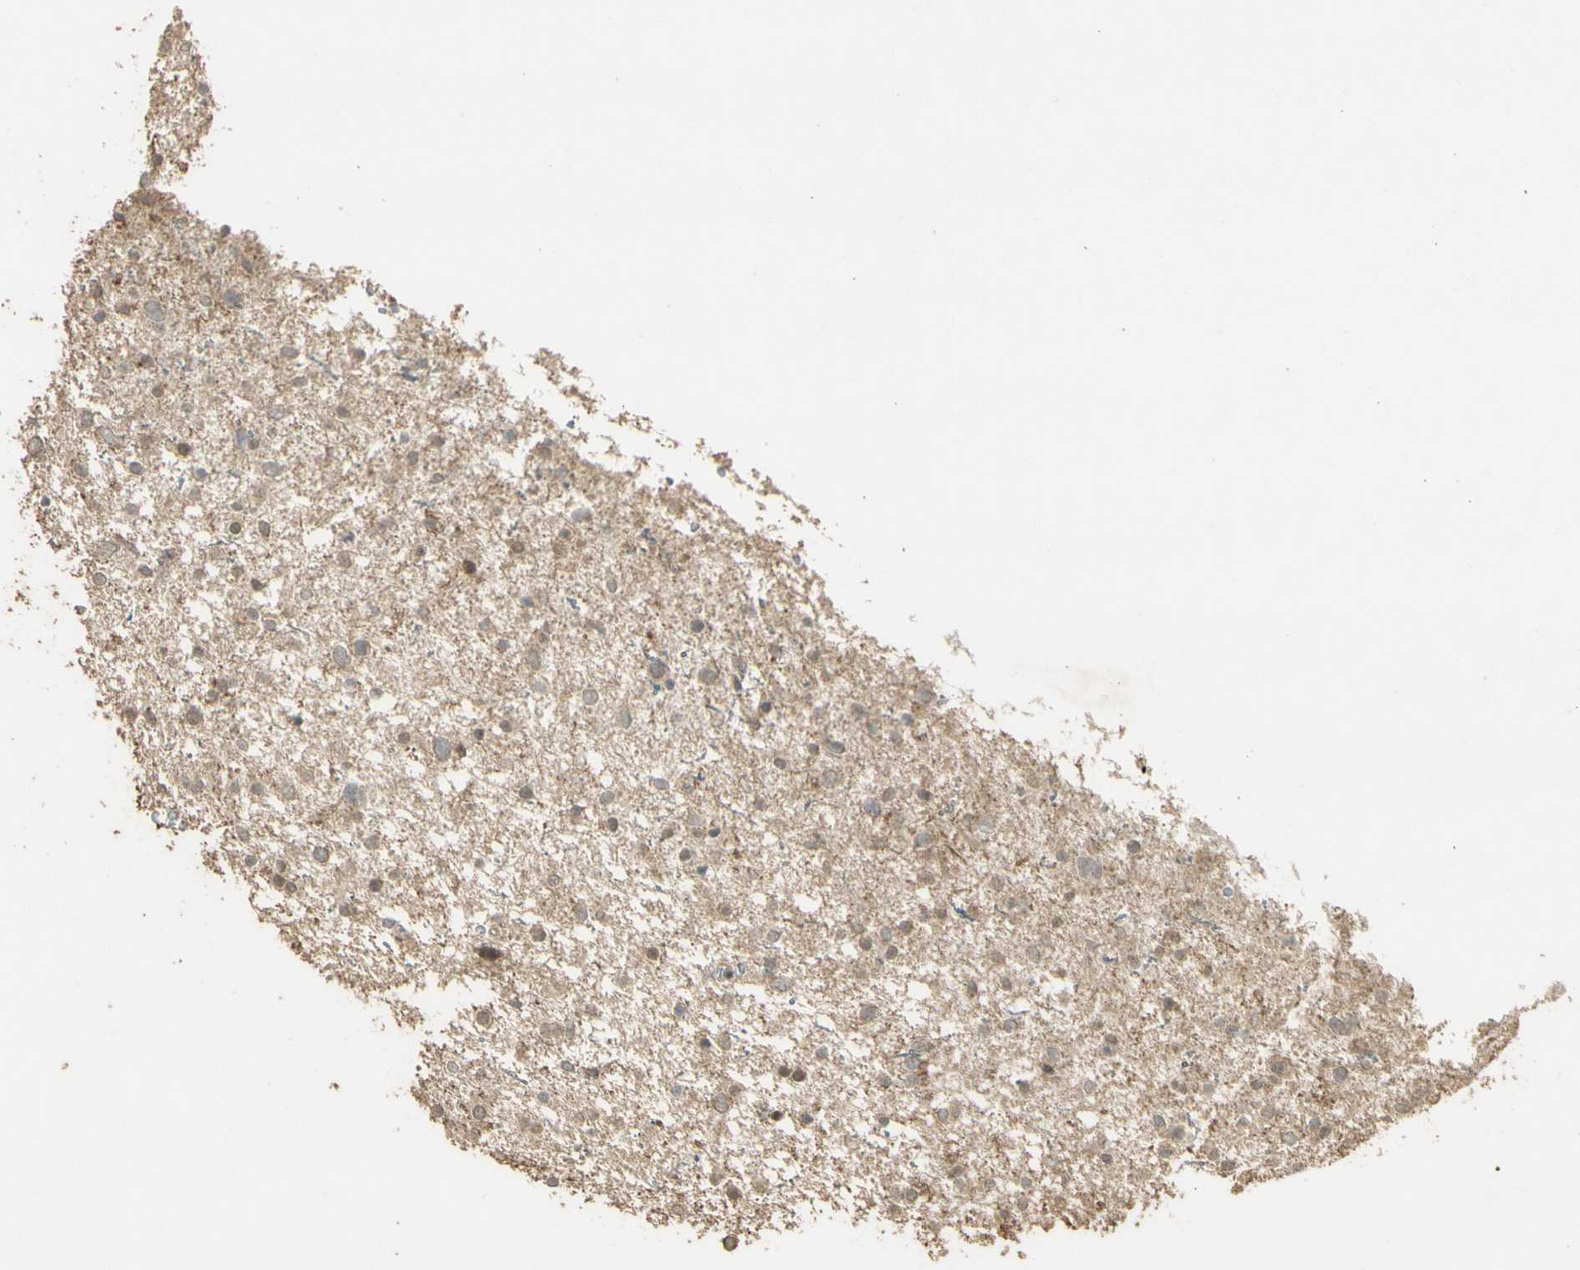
{"staining": {"intensity": "negative", "quantity": "none", "location": "none"}, "tissue": "glioma", "cell_type": "Tumor cells", "image_type": "cancer", "snomed": [{"axis": "morphology", "description": "Glioma, malignant, Low grade"}, {"axis": "topography", "description": "Brain"}], "caption": "The photomicrograph exhibits no significant expression in tumor cells of glioma.", "gene": "GMEB2", "patient": {"sex": "female", "age": 37}}